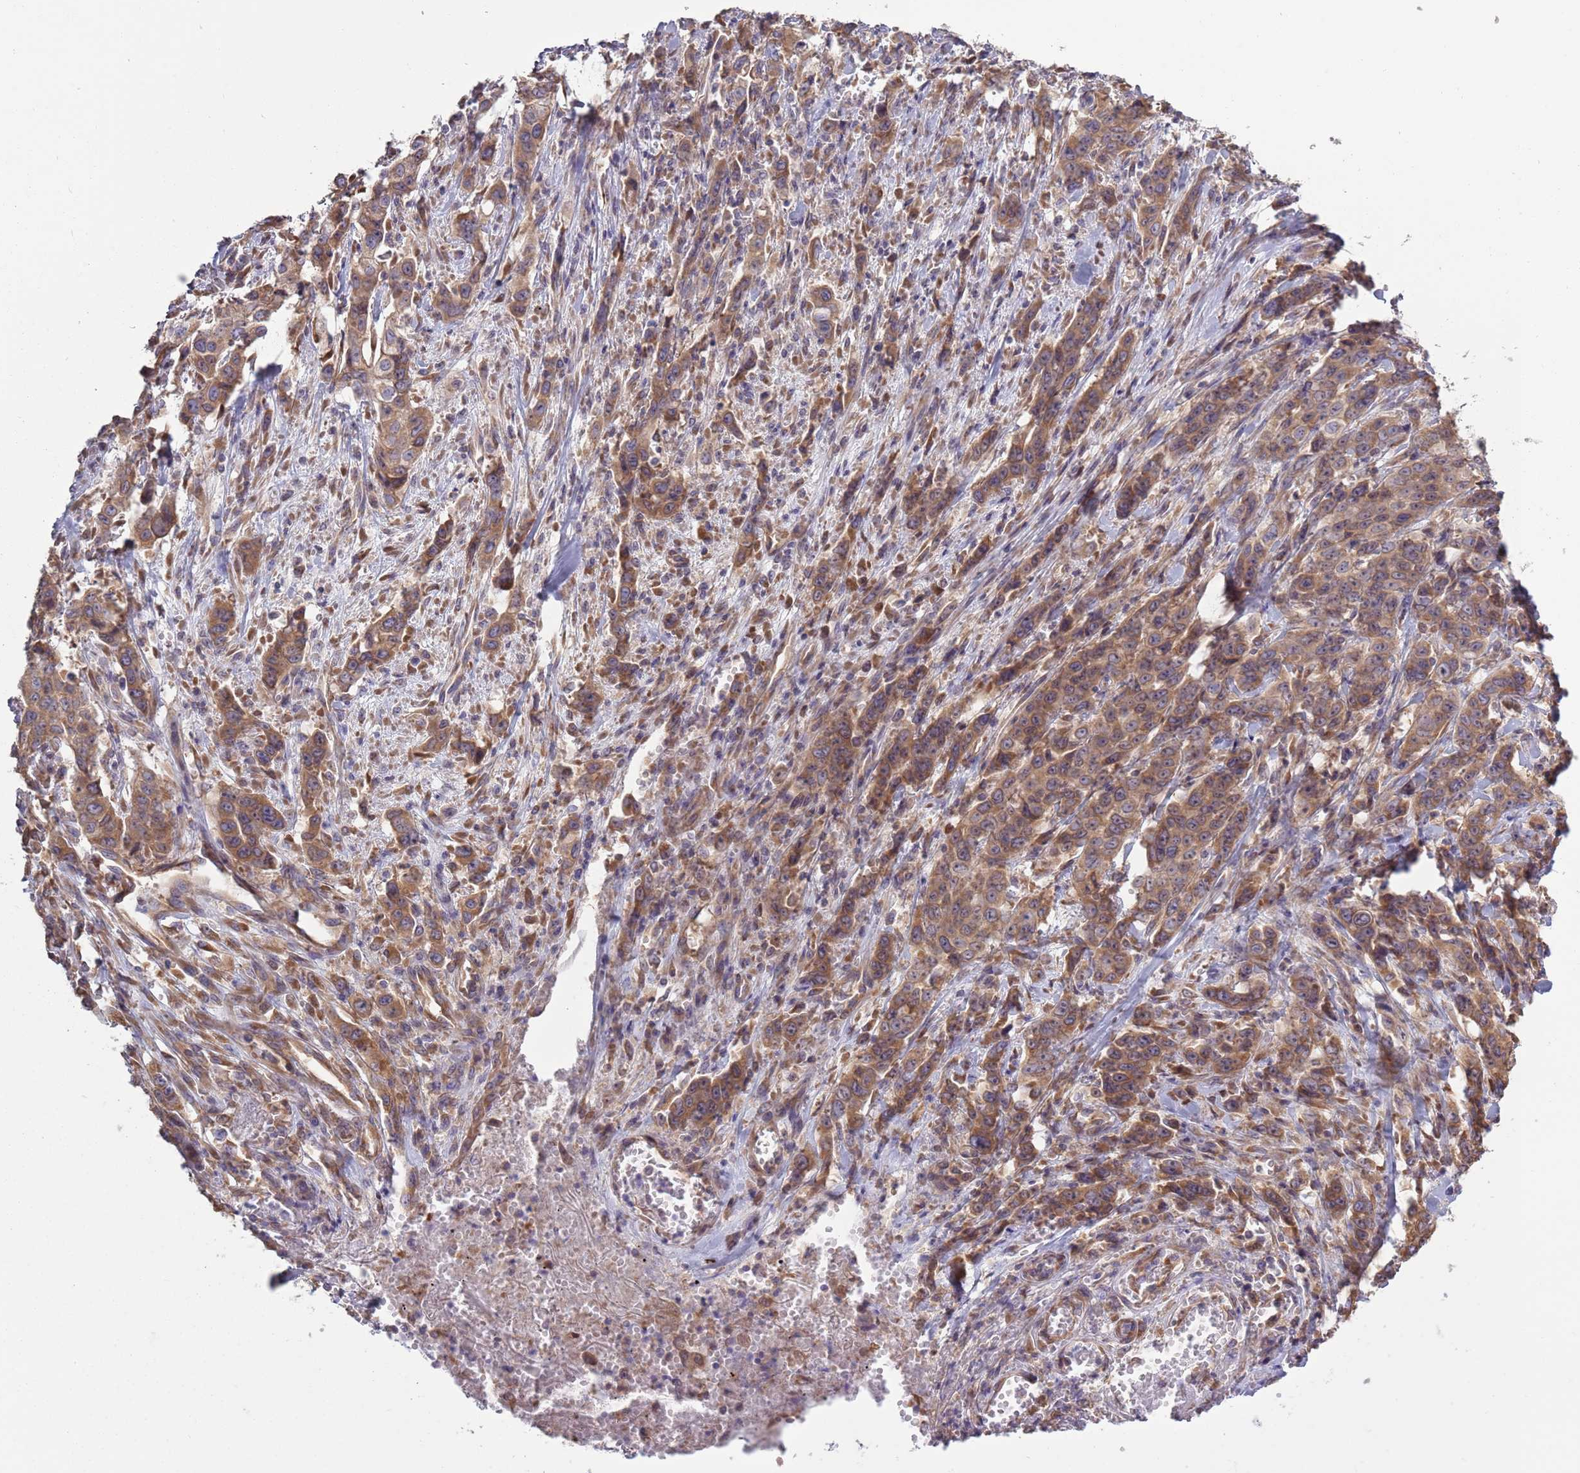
{"staining": {"intensity": "moderate", "quantity": ">75%", "location": "cytoplasmic/membranous"}, "tissue": "stomach cancer", "cell_type": "Tumor cells", "image_type": "cancer", "snomed": [{"axis": "morphology", "description": "Normal tissue, NOS"}, {"axis": "morphology", "description": "Adenocarcinoma, NOS"}, {"axis": "topography", "description": "Stomach"}], "caption": "Brown immunohistochemical staining in stomach cancer (adenocarcinoma) reveals moderate cytoplasmic/membranous positivity in approximately >75% of tumor cells.", "gene": "RPL17-C18orf32", "patient": {"sex": "female", "age": 64}}